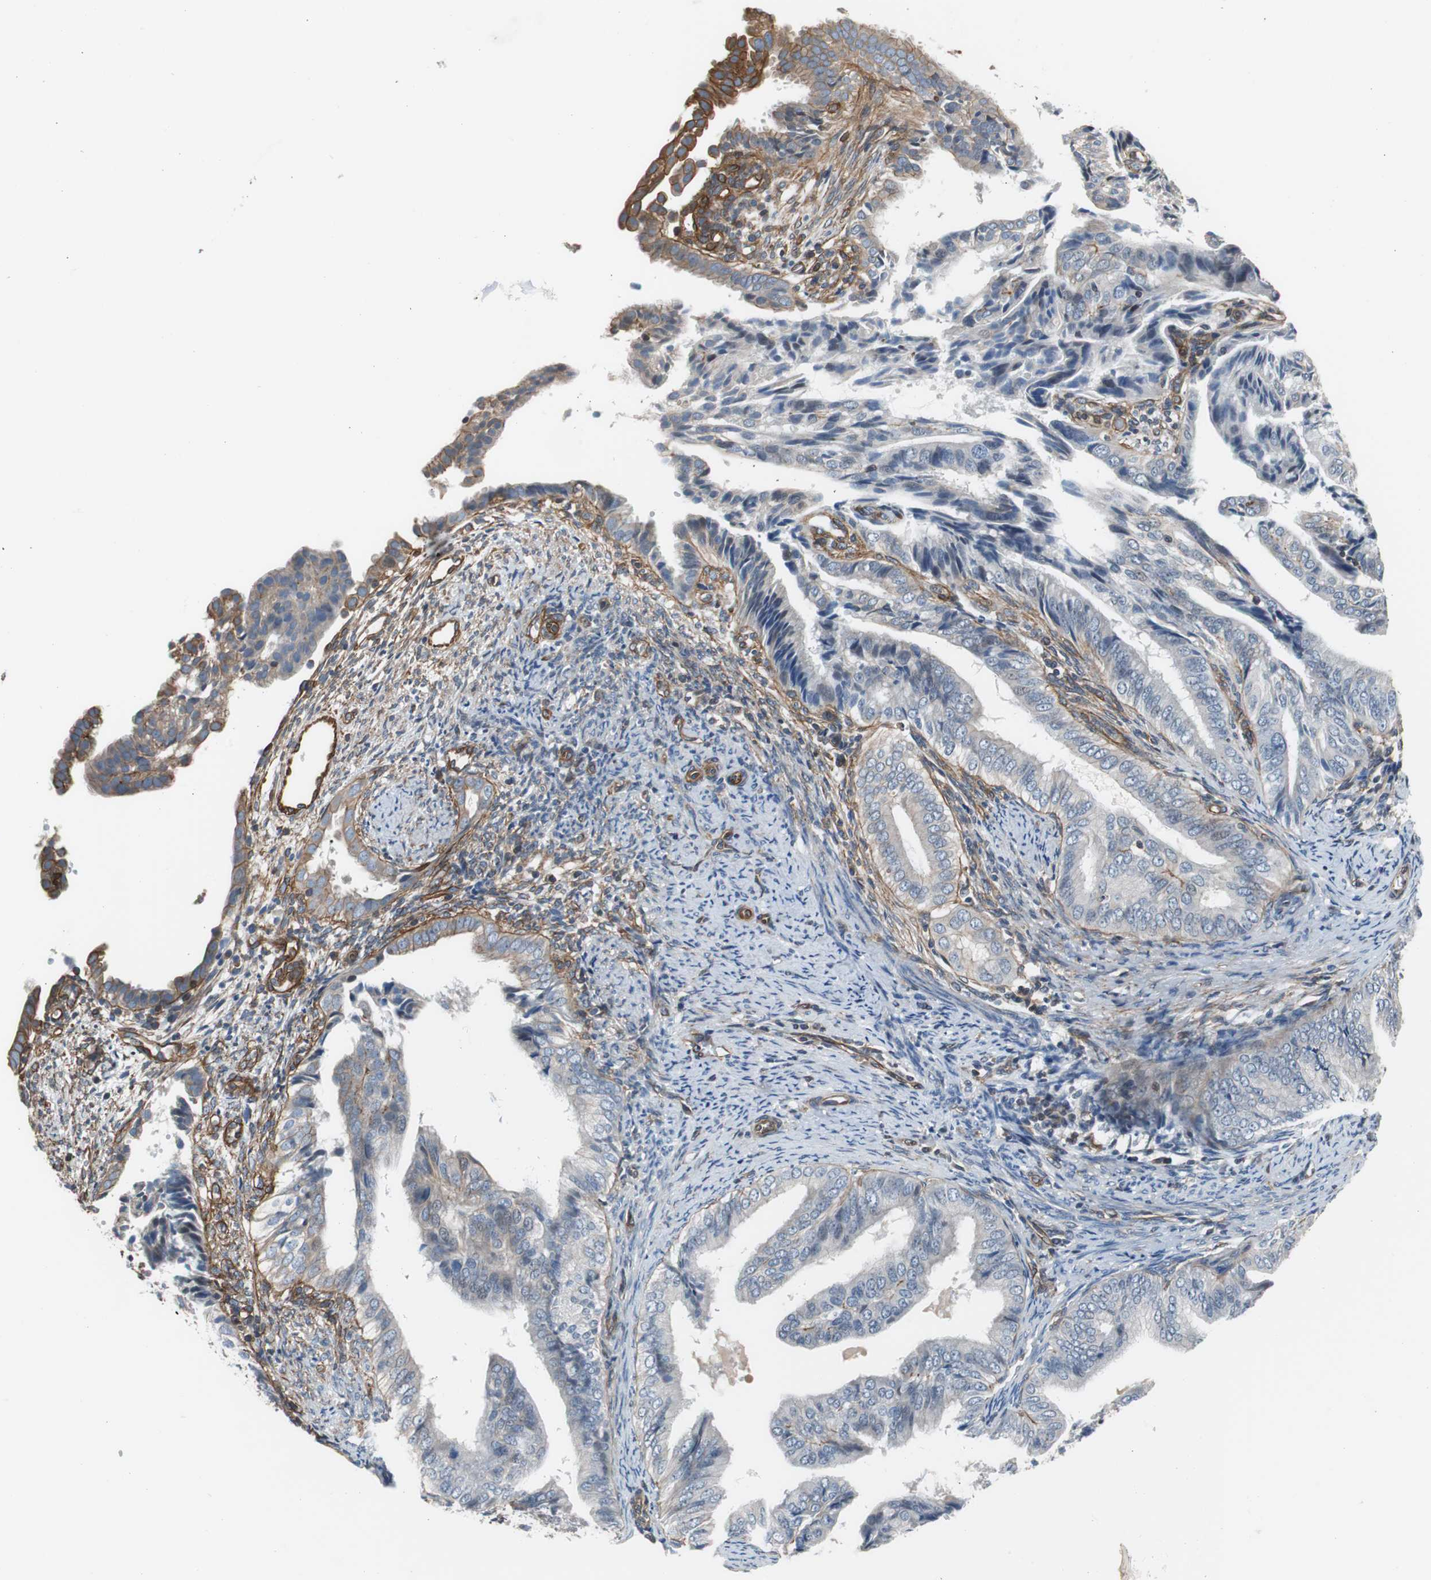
{"staining": {"intensity": "weak", "quantity": "<25%", "location": "cytoplasmic/membranous"}, "tissue": "endometrial cancer", "cell_type": "Tumor cells", "image_type": "cancer", "snomed": [{"axis": "morphology", "description": "Adenocarcinoma, NOS"}, {"axis": "topography", "description": "Endometrium"}], "caption": "Immunohistochemistry (IHC) photomicrograph of neoplastic tissue: endometrial adenocarcinoma stained with DAB demonstrates no significant protein expression in tumor cells.", "gene": "KIF3B", "patient": {"sex": "female", "age": 58}}